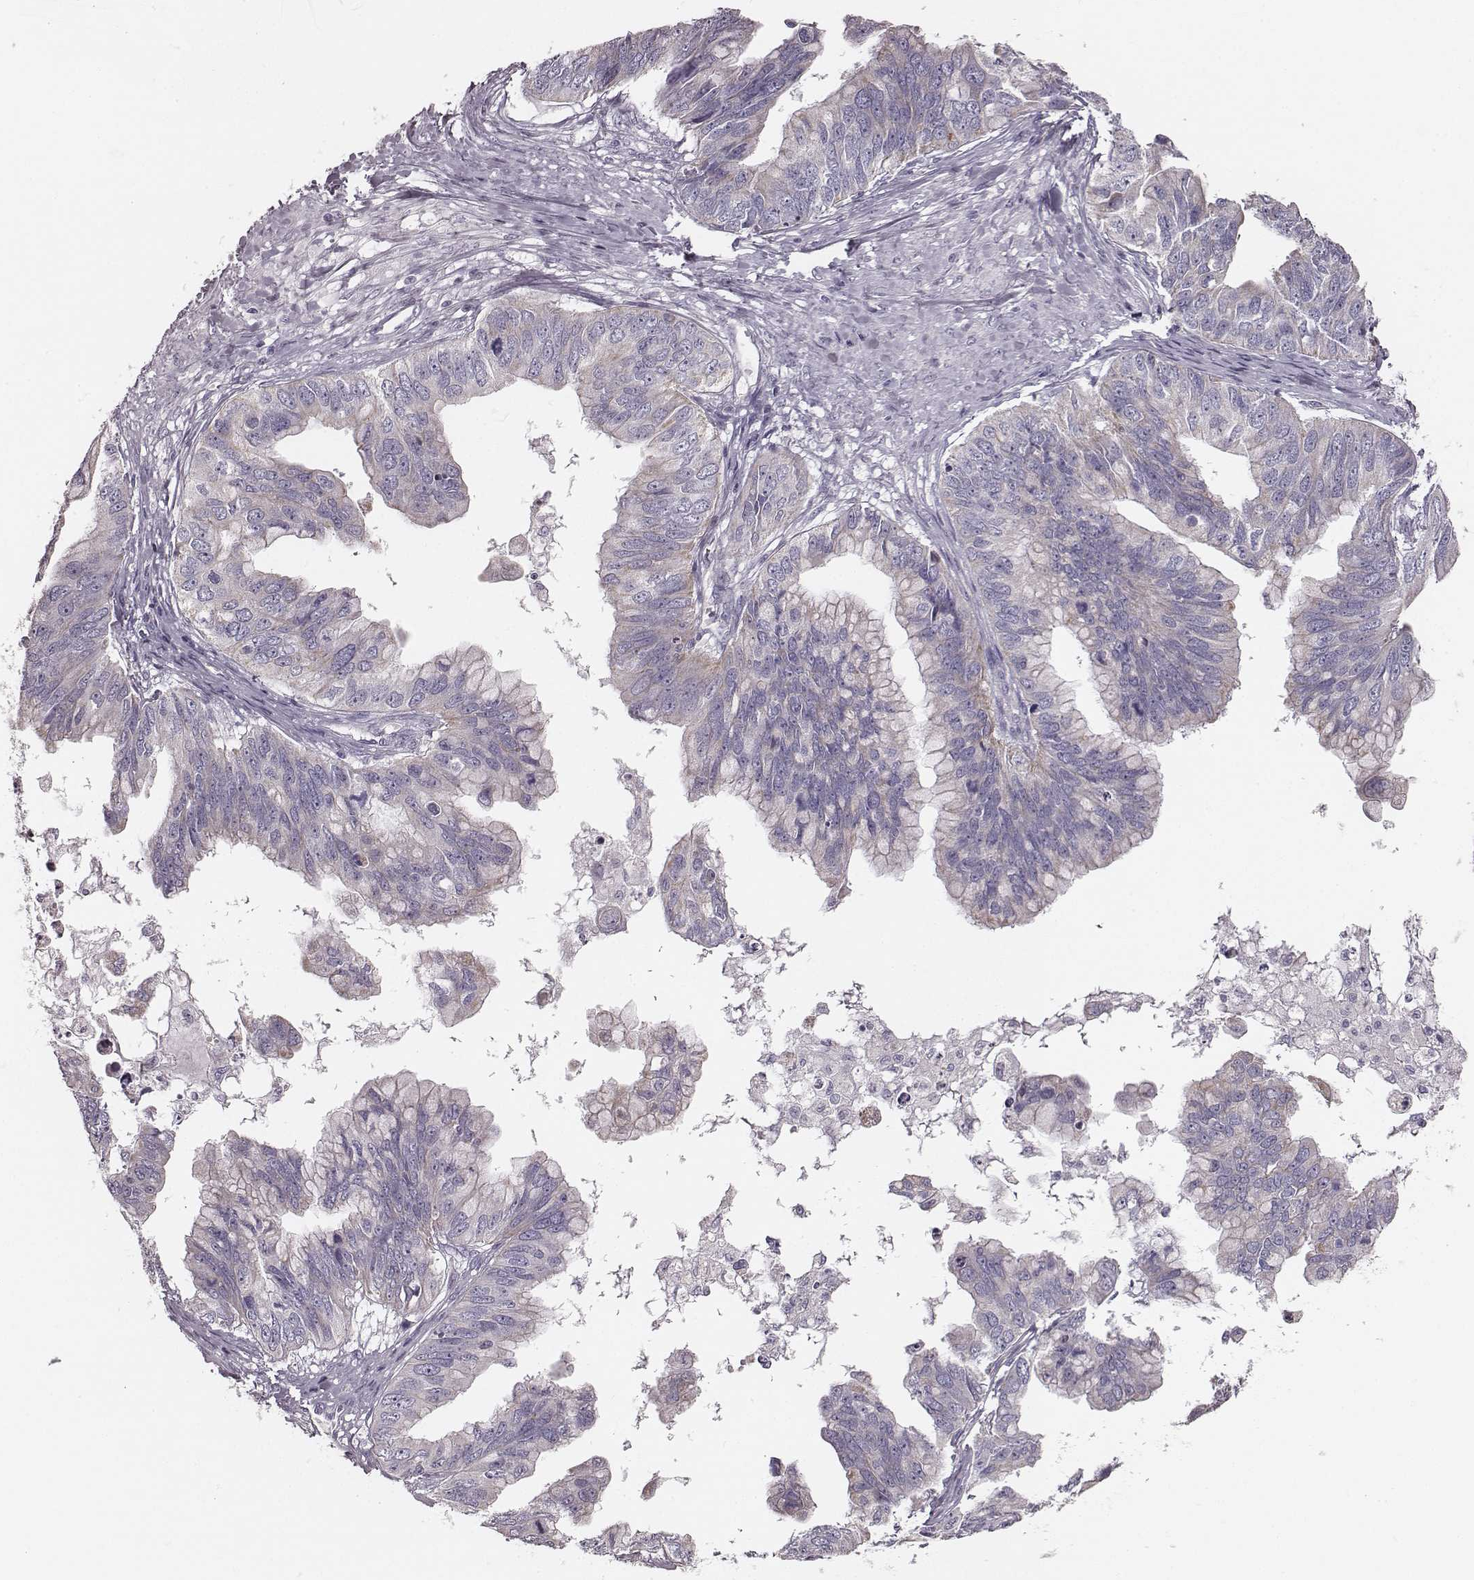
{"staining": {"intensity": "negative", "quantity": "none", "location": "none"}, "tissue": "ovarian cancer", "cell_type": "Tumor cells", "image_type": "cancer", "snomed": [{"axis": "morphology", "description": "Cystadenocarcinoma, mucinous, NOS"}, {"axis": "topography", "description": "Ovary"}], "caption": "Tumor cells are negative for brown protein staining in ovarian cancer.", "gene": "UBL4B", "patient": {"sex": "female", "age": 76}}